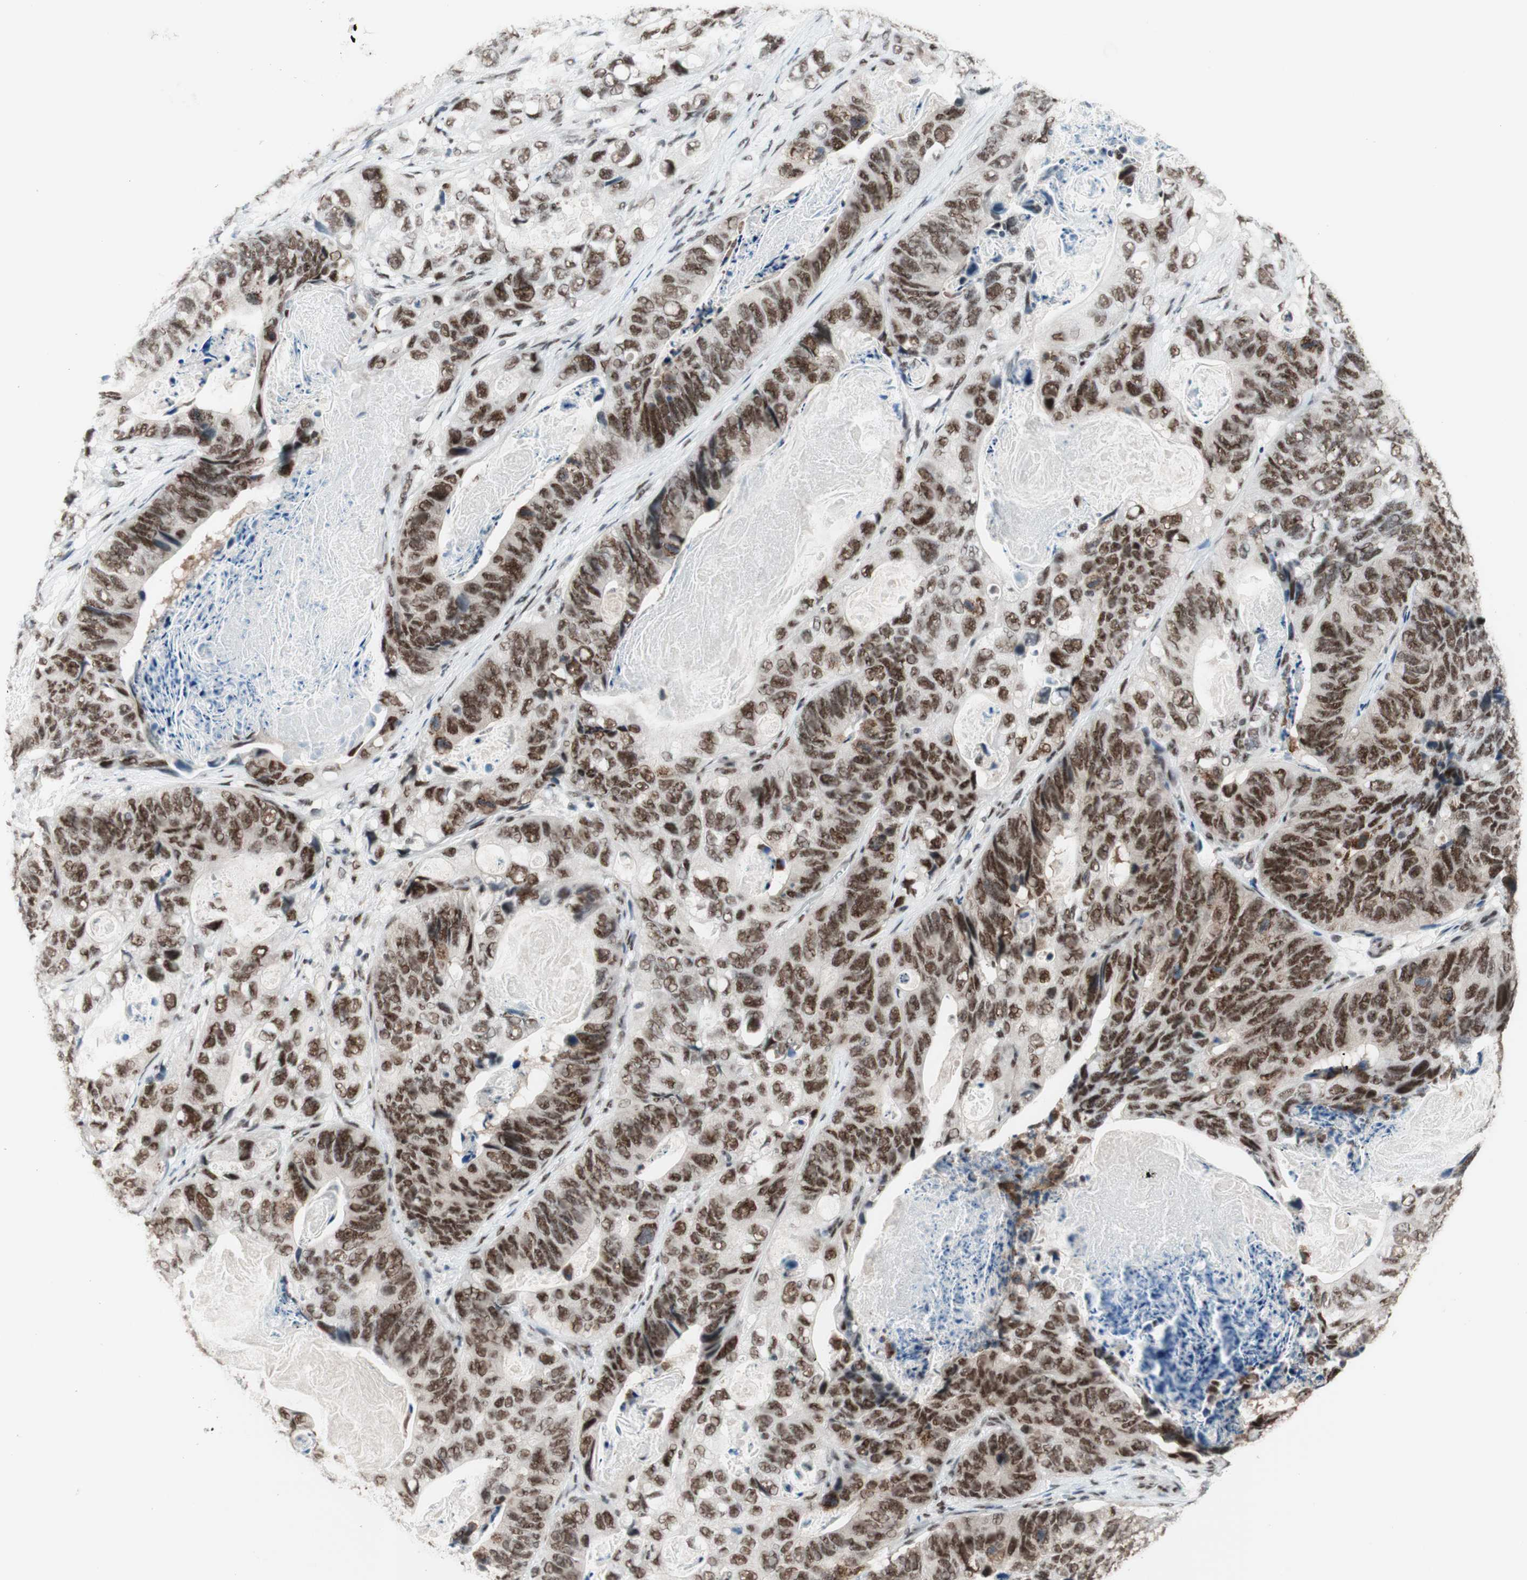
{"staining": {"intensity": "strong", "quantity": ">75%", "location": "nuclear"}, "tissue": "stomach cancer", "cell_type": "Tumor cells", "image_type": "cancer", "snomed": [{"axis": "morphology", "description": "Adenocarcinoma, NOS"}, {"axis": "topography", "description": "Stomach"}], "caption": "Tumor cells demonstrate strong nuclear expression in approximately >75% of cells in stomach cancer (adenocarcinoma). (brown staining indicates protein expression, while blue staining denotes nuclei).", "gene": "PRPF19", "patient": {"sex": "female", "age": 89}}